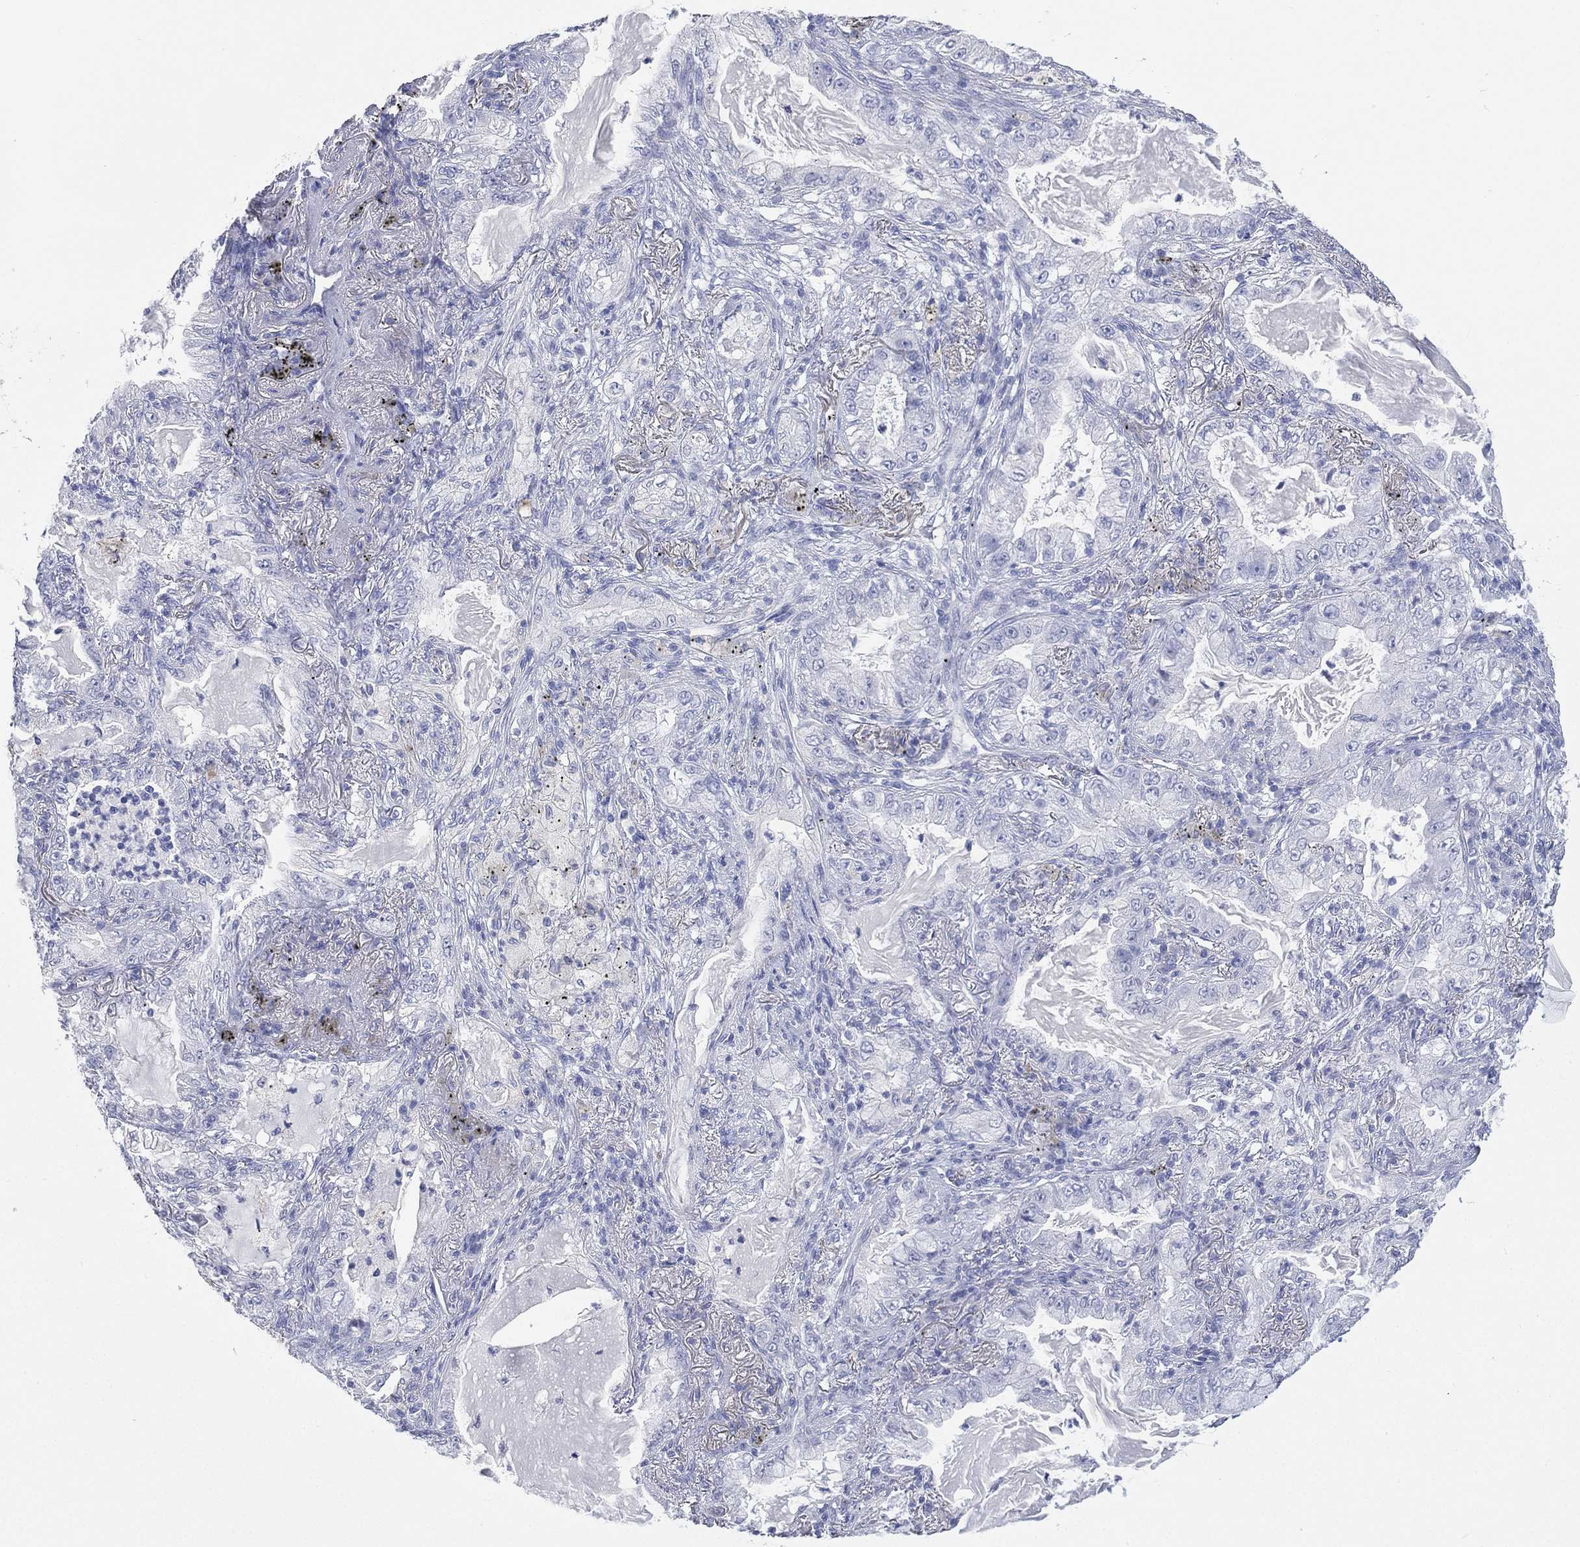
{"staining": {"intensity": "negative", "quantity": "none", "location": "none"}, "tissue": "lung cancer", "cell_type": "Tumor cells", "image_type": "cancer", "snomed": [{"axis": "morphology", "description": "Adenocarcinoma, NOS"}, {"axis": "topography", "description": "Lung"}], "caption": "Lung cancer (adenocarcinoma) was stained to show a protein in brown. There is no significant staining in tumor cells.", "gene": "FMO1", "patient": {"sex": "female", "age": 73}}